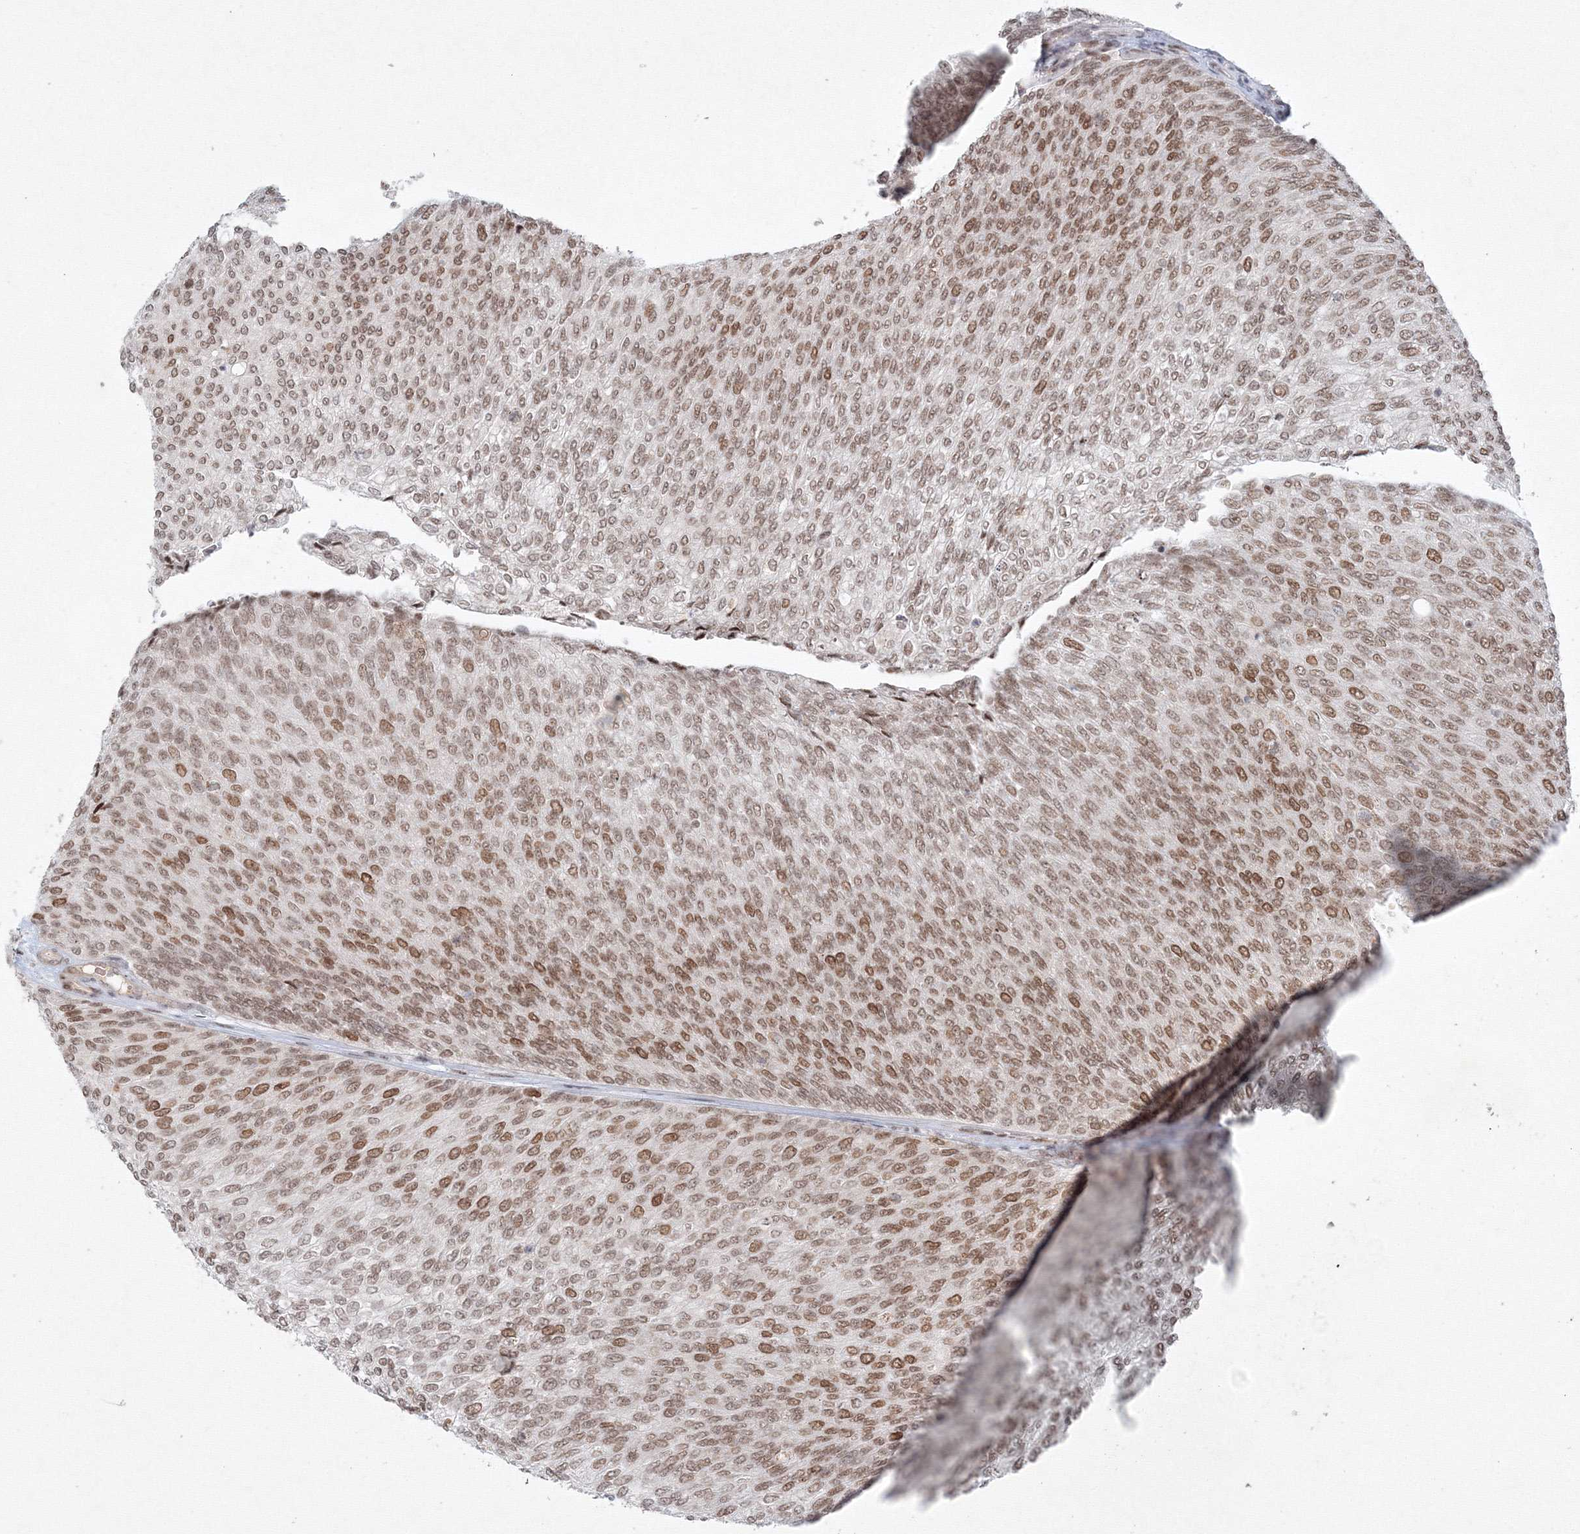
{"staining": {"intensity": "moderate", "quantity": ">75%", "location": "nuclear"}, "tissue": "urothelial cancer", "cell_type": "Tumor cells", "image_type": "cancer", "snomed": [{"axis": "morphology", "description": "Urothelial carcinoma, Low grade"}, {"axis": "topography", "description": "Urinary bladder"}], "caption": "The immunohistochemical stain shows moderate nuclear expression in tumor cells of low-grade urothelial carcinoma tissue. (Stains: DAB (3,3'-diaminobenzidine) in brown, nuclei in blue, Microscopy: brightfield microscopy at high magnification).", "gene": "KIF4A", "patient": {"sex": "female", "age": 79}}